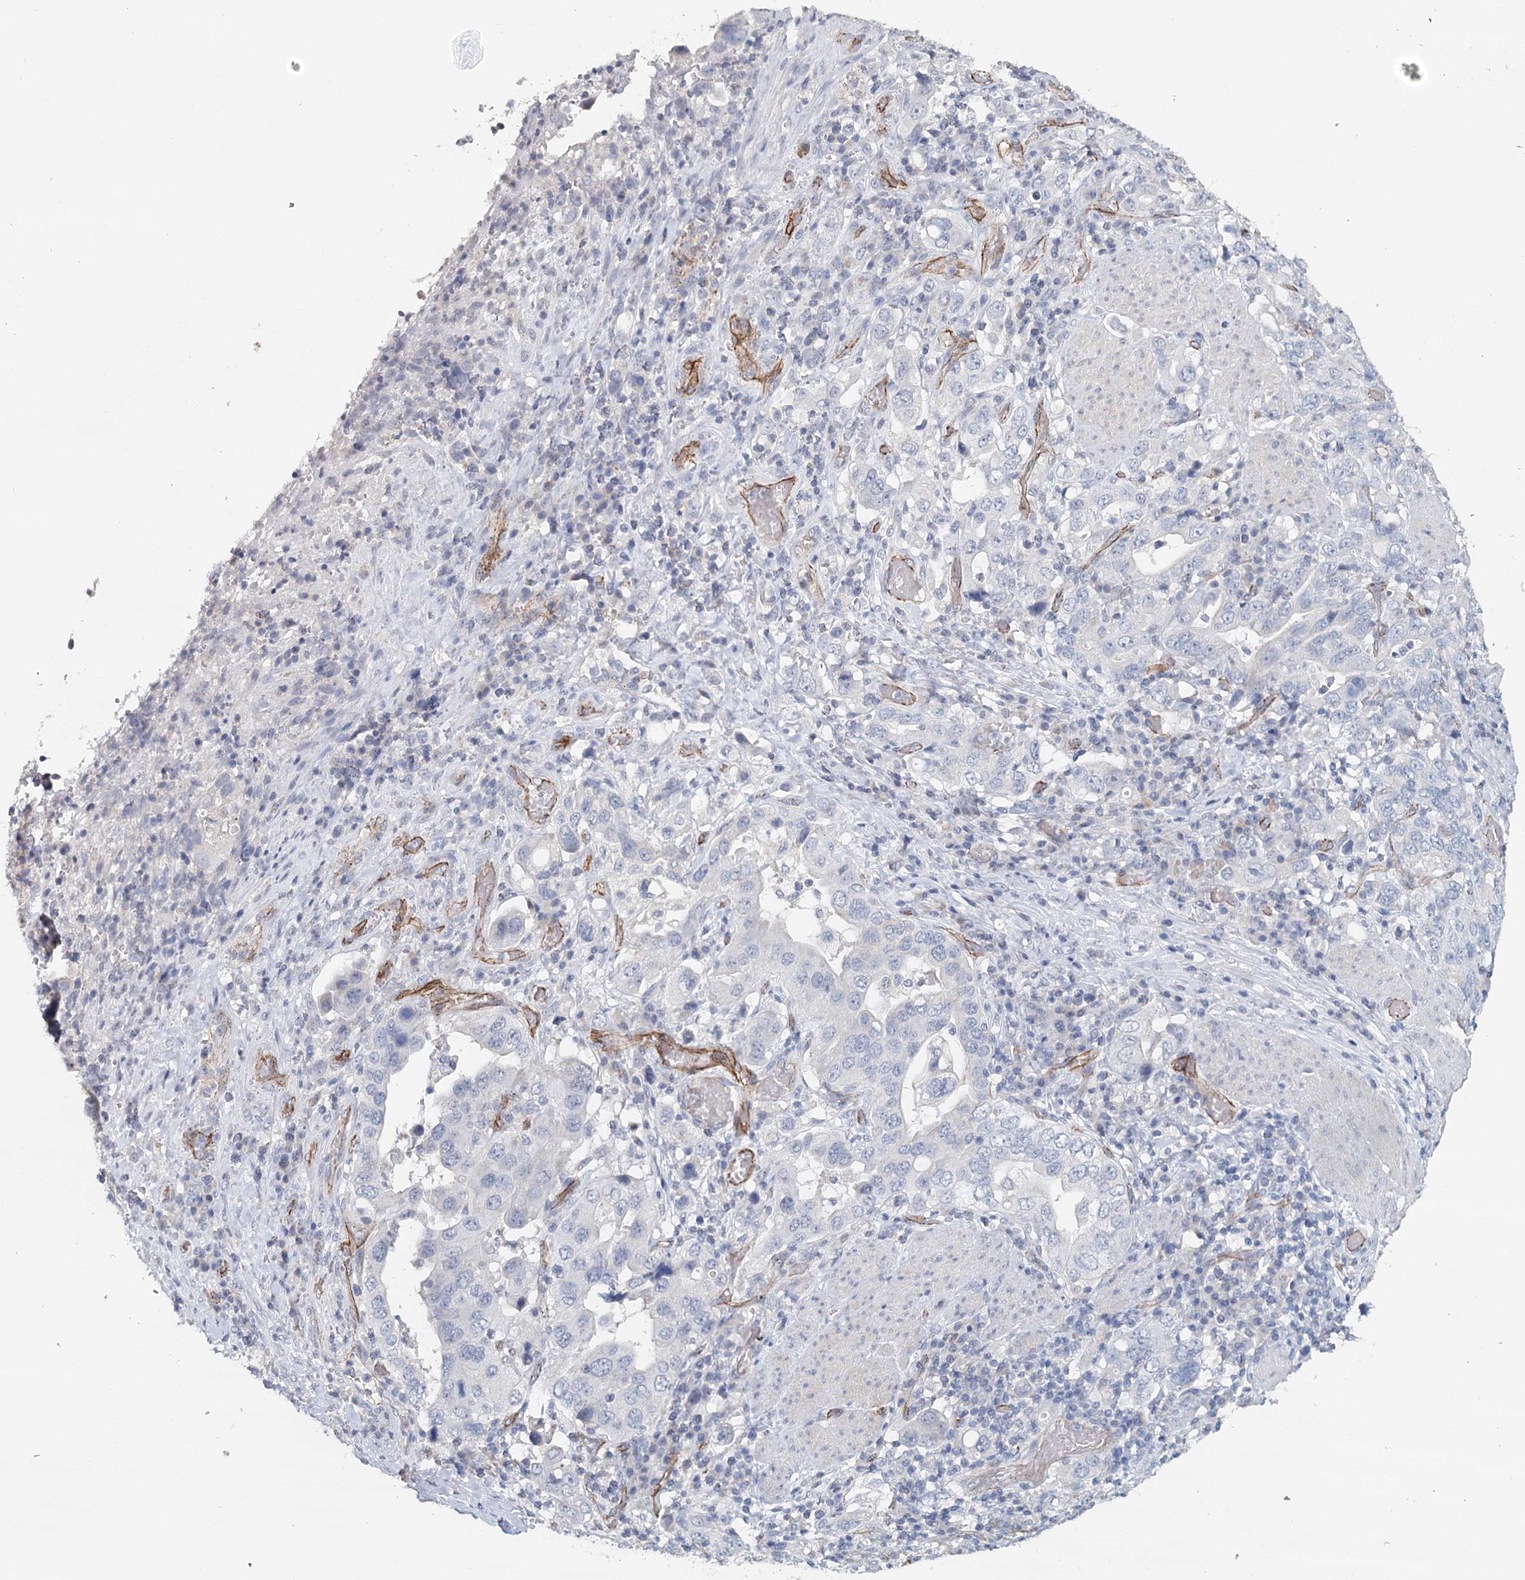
{"staining": {"intensity": "negative", "quantity": "none", "location": "none"}, "tissue": "stomach cancer", "cell_type": "Tumor cells", "image_type": "cancer", "snomed": [{"axis": "morphology", "description": "Adenocarcinoma, NOS"}, {"axis": "topography", "description": "Stomach, upper"}], "caption": "IHC histopathology image of human stomach cancer stained for a protein (brown), which displays no staining in tumor cells.", "gene": "SYNPO", "patient": {"sex": "male", "age": 62}}